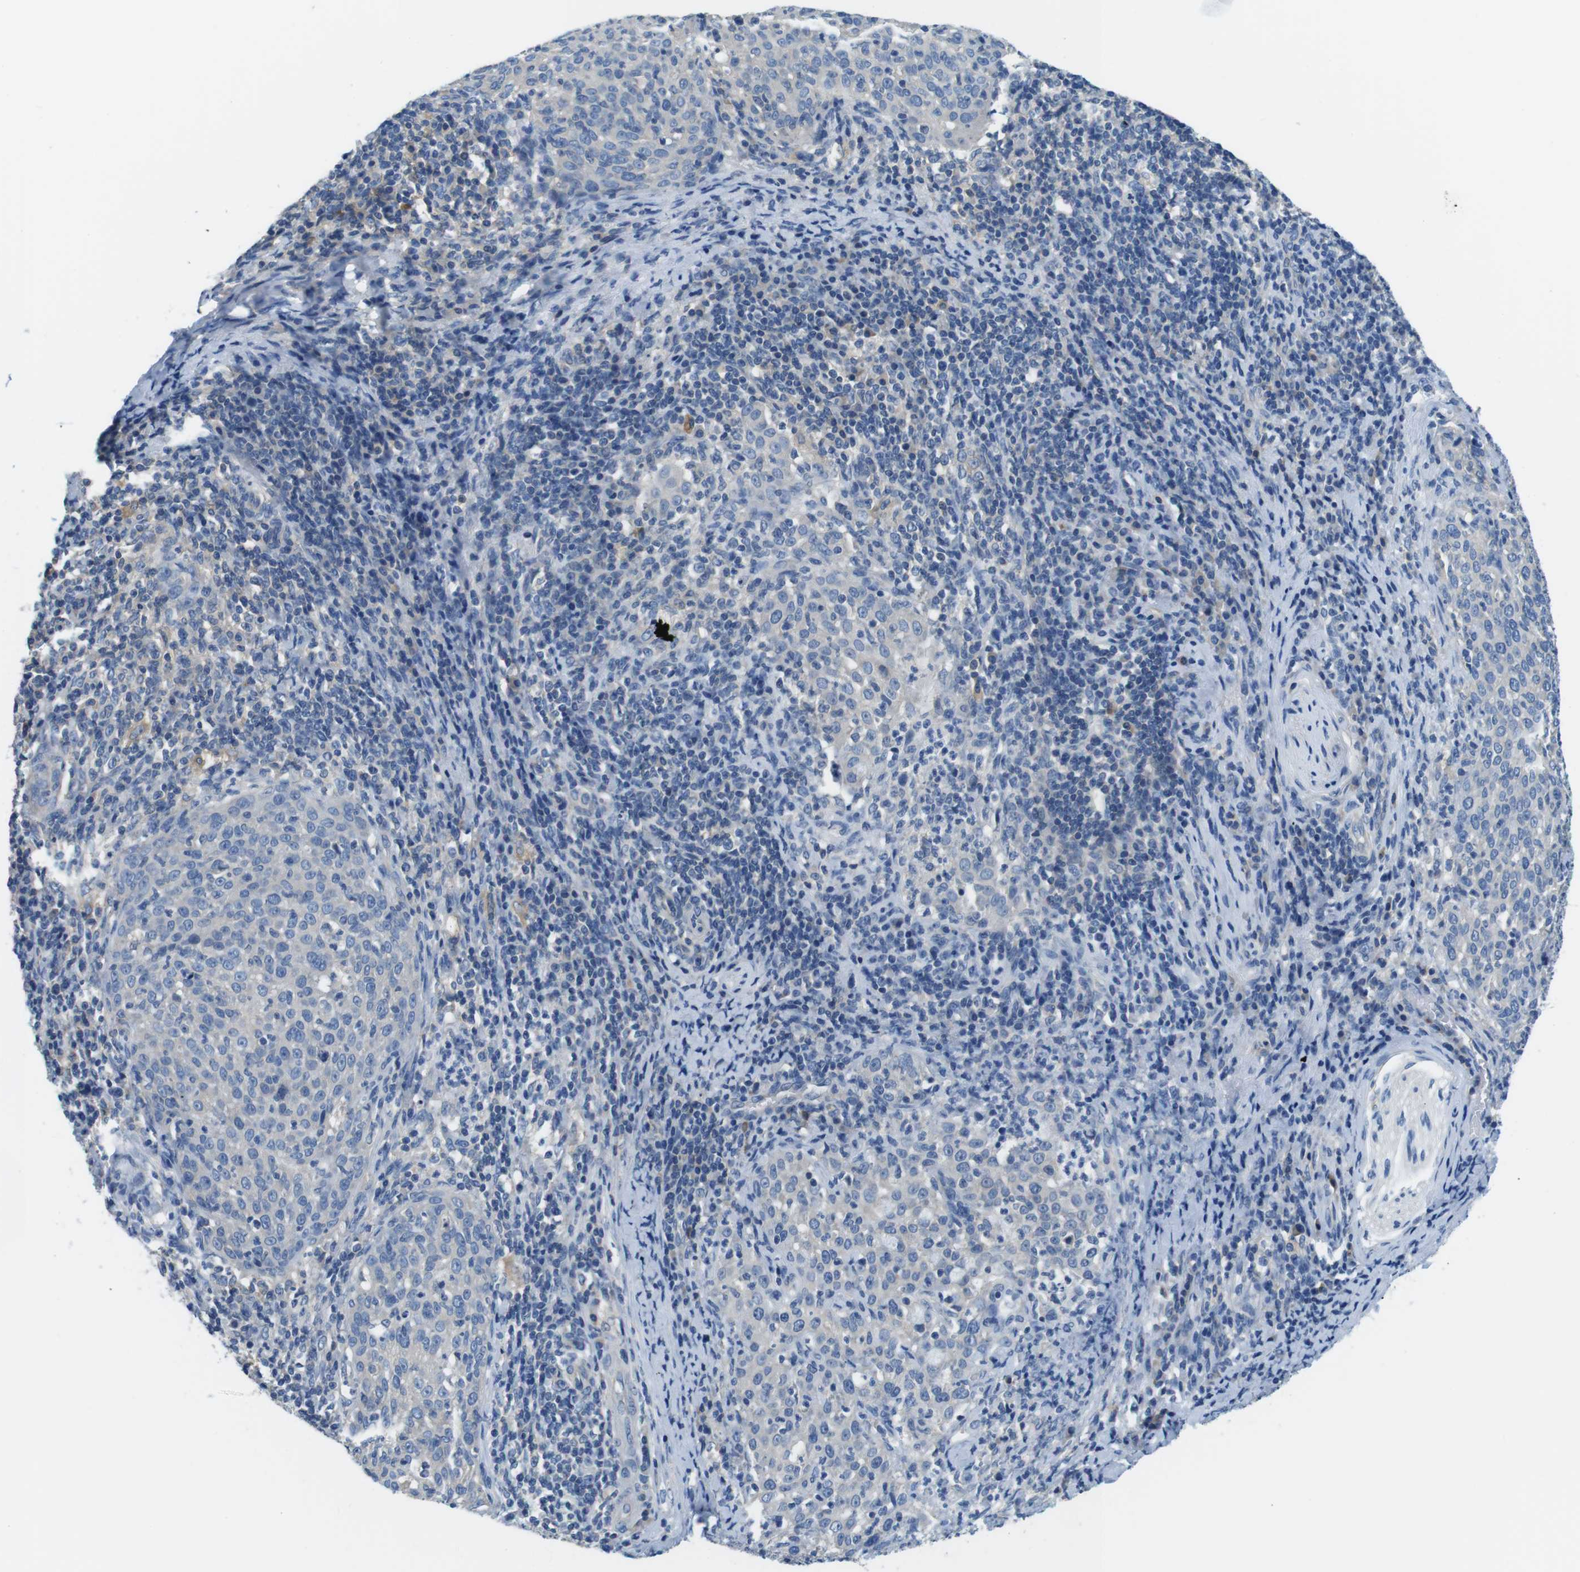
{"staining": {"intensity": "negative", "quantity": "none", "location": "none"}, "tissue": "cervical cancer", "cell_type": "Tumor cells", "image_type": "cancer", "snomed": [{"axis": "morphology", "description": "Squamous cell carcinoma, NOS"}, {"axis": "topography", "description": "Cervix"}], "caption": "Squamous cell carcinoma (cervical) was stained to show a protein in brown. There is no significant staining in tumor cells. (Brightfield microscopy of DAB immunohistochemistry at high magnification).", "gene": "DENND4C", "patient": {"sex": "female", "age": 51}}